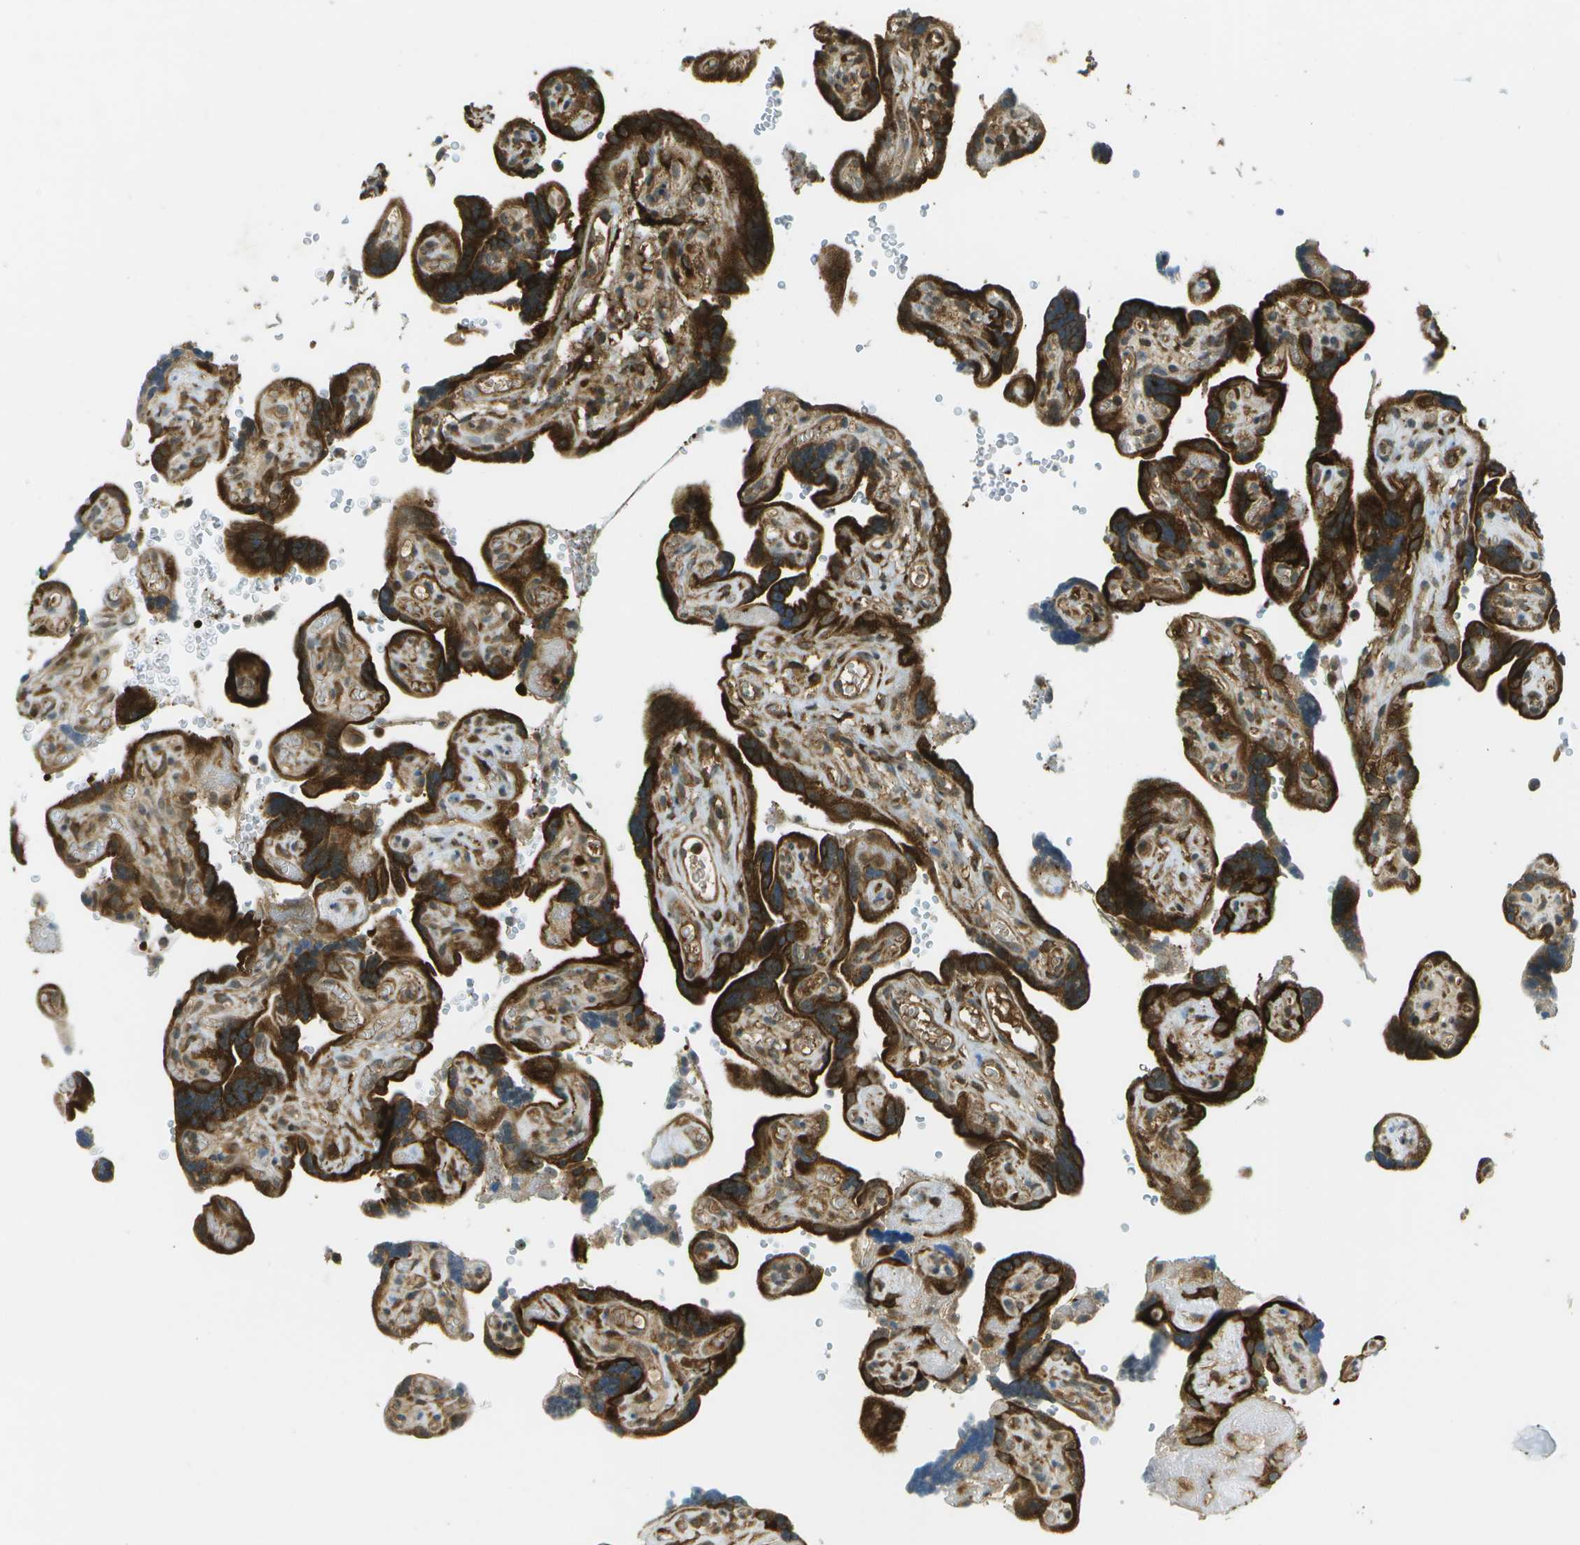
{"staining": {"intensity": "weak", "quantity": ">75%", "location": "cytoplasmic/membranous,nuclear"}, "tissue": "placenta", "cell_type": "Decidual cells", "image_type": "normal", "snomed": [{"axis": "morphology", "description": "Normal tissue, NOS"}, {"axis": "topography", "description": "Placenta"}], "caption": "Weak cytoplasmic/membranous,nuclear positivity for a protein is present in approximately >75% of decidual cells of normal placenta using immunohistochemistry (IHC).", "gene": "TMTC1", "patient": {"sex": "female", "age": 30}}